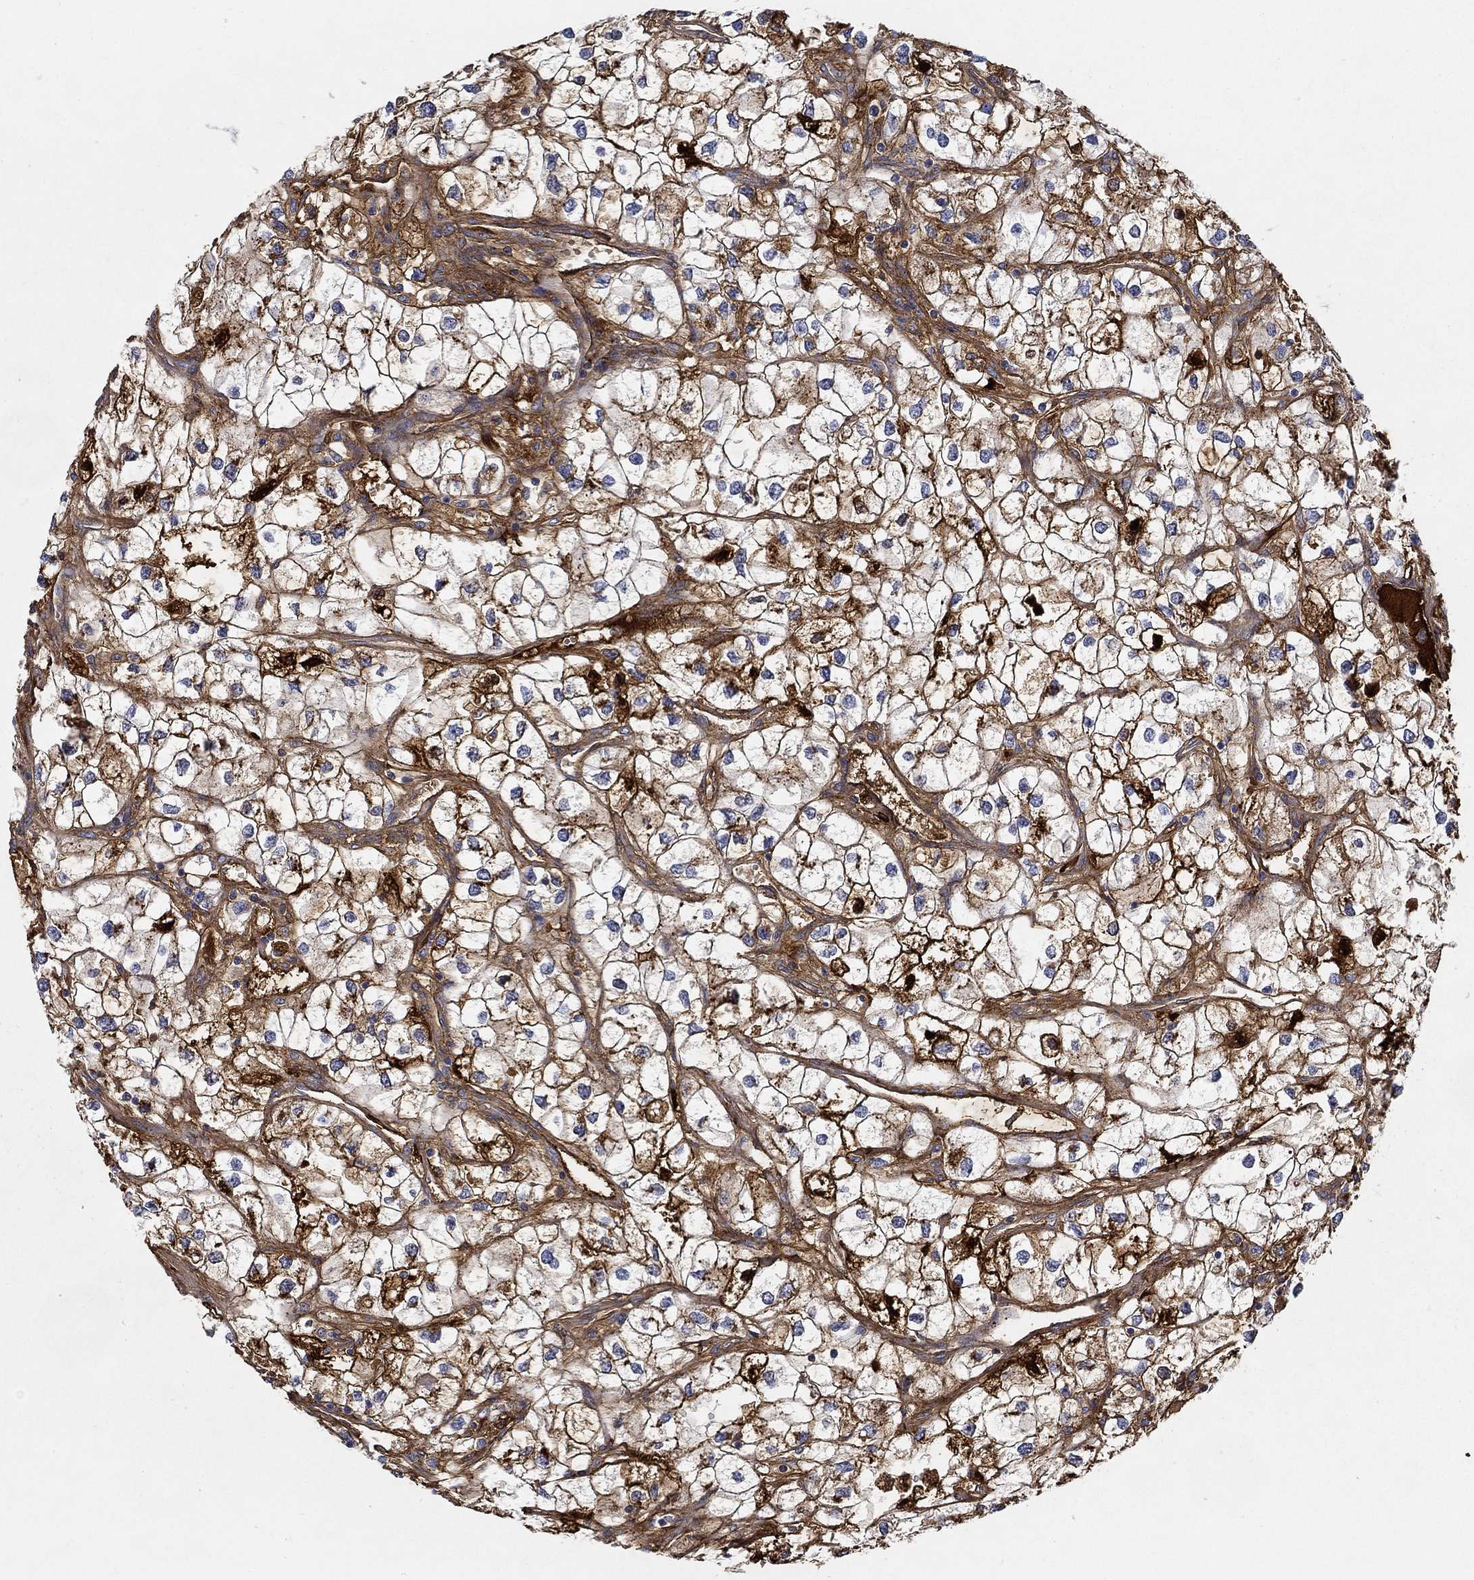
{"staining": {"intensity": "strong", "quantity": "<25%", "location": "cytoplasmic/membranous"}, "tissue": "renal cancer", "cell_type": "Tumor cells", "image_type": "cancer", "snomed": [{"axis": "morphology", "description": "Adenocarcinoma, NOS"}, {"axis": "topography", "description": "Kidney"}], "caption": "Immunohistochemical staining of adenocarcinoma (renal) displays medium levels of strong cytoplasmic/membranous staining in approximately <25% of tumor cells.", "gene": "TGFBI", "patient": {"sex": "male", "age": 59}}